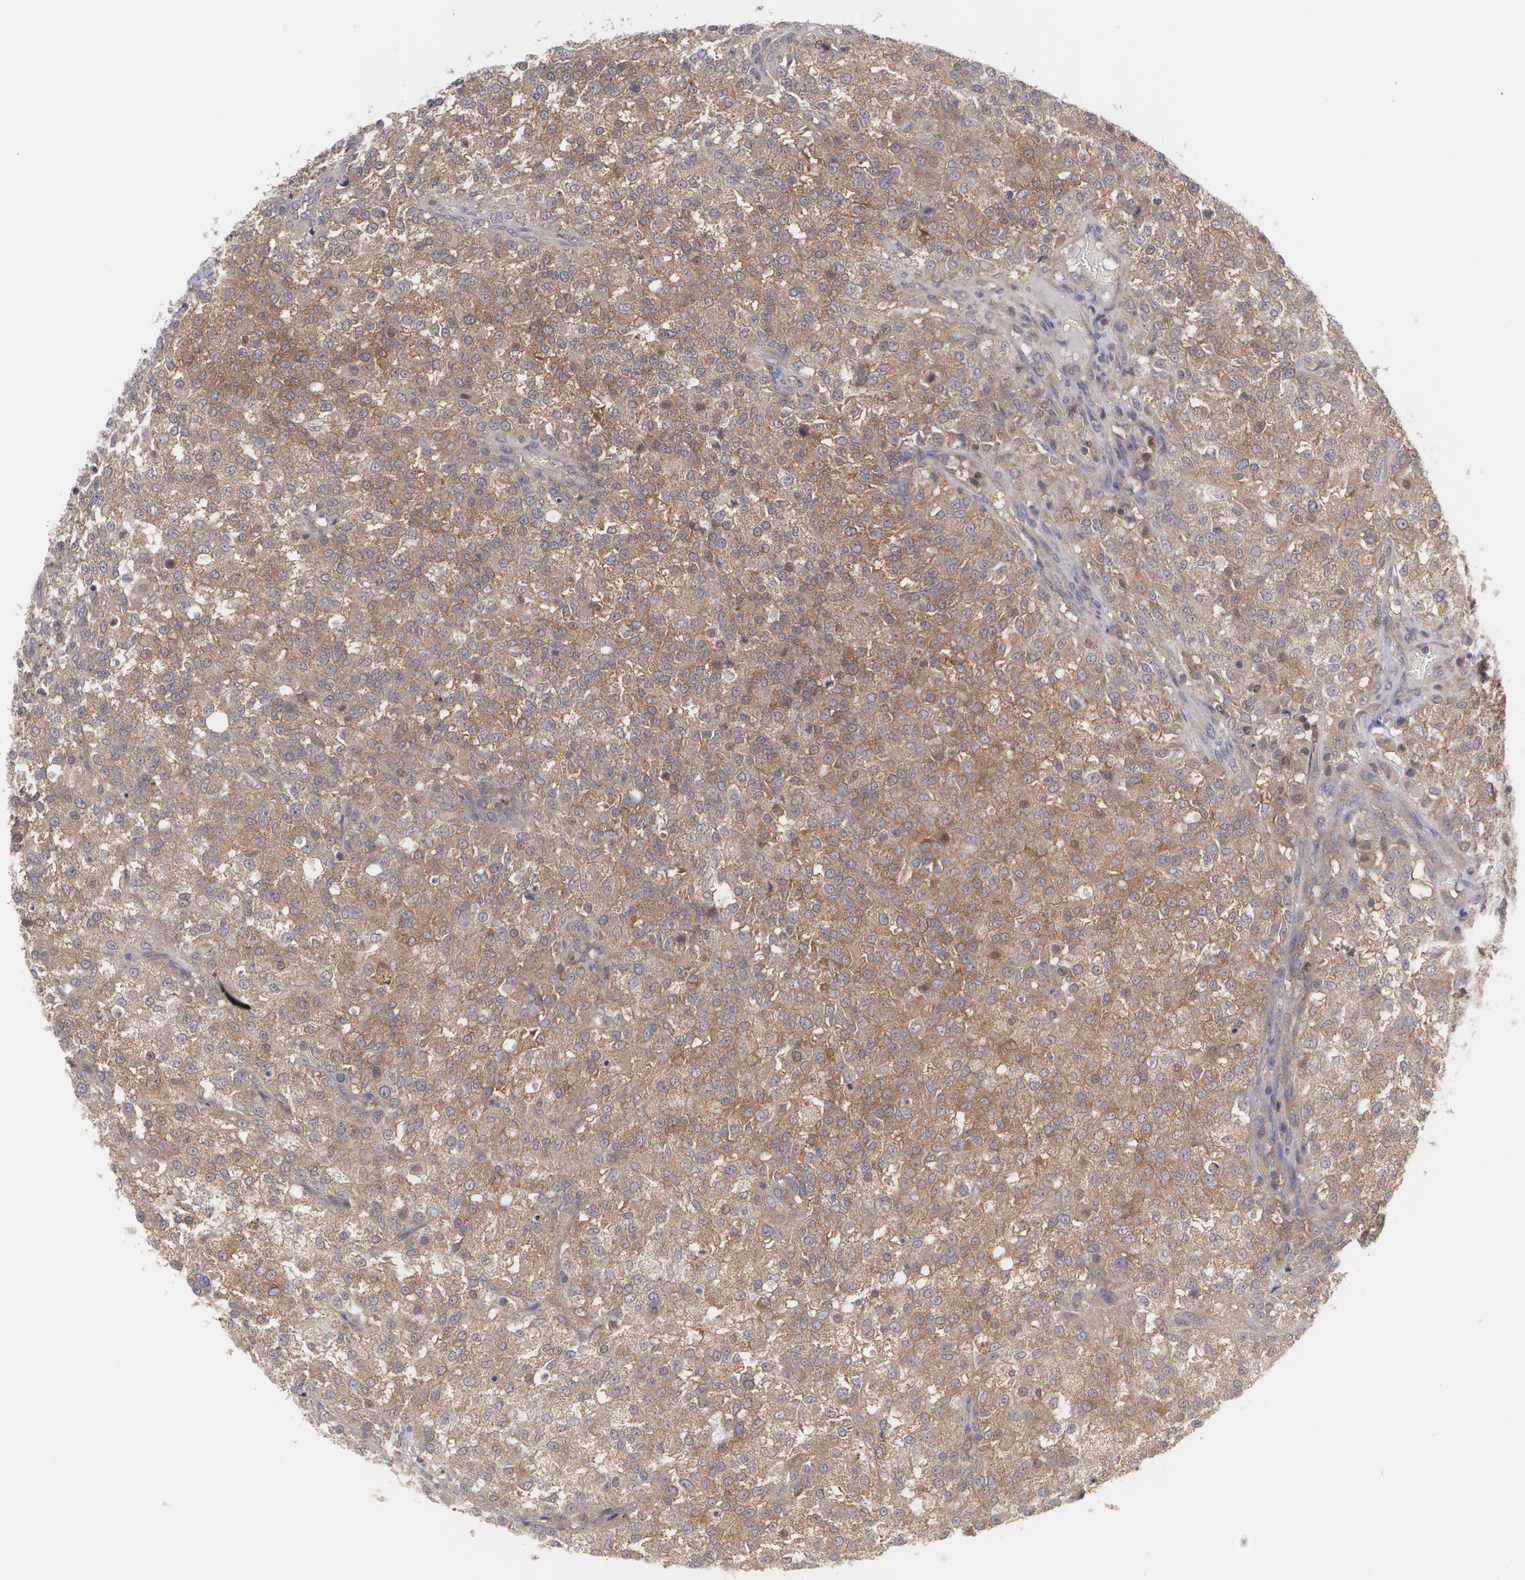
{"staining": {"intensity": "weak", "quantity": ">75%", "location": "cytoplasmic/membranous"}, "tissue": "testis cancer", "cell_type": "Tumor cells", "image_type": "cancer", "snomed": [{"axis": "morphology", "description": "Seminoma, NOS"}, {"axis": "topography", "description": "Testis"}], "caption": "This histopathology image exhibits immunohistochemistry (IHC) staining of testis cancer, with low weak cytoplasmic/membranous positivity in about >75% of tumor cells.", "gene": "HTT", "patient": {"sex": "male", "age": 59}}